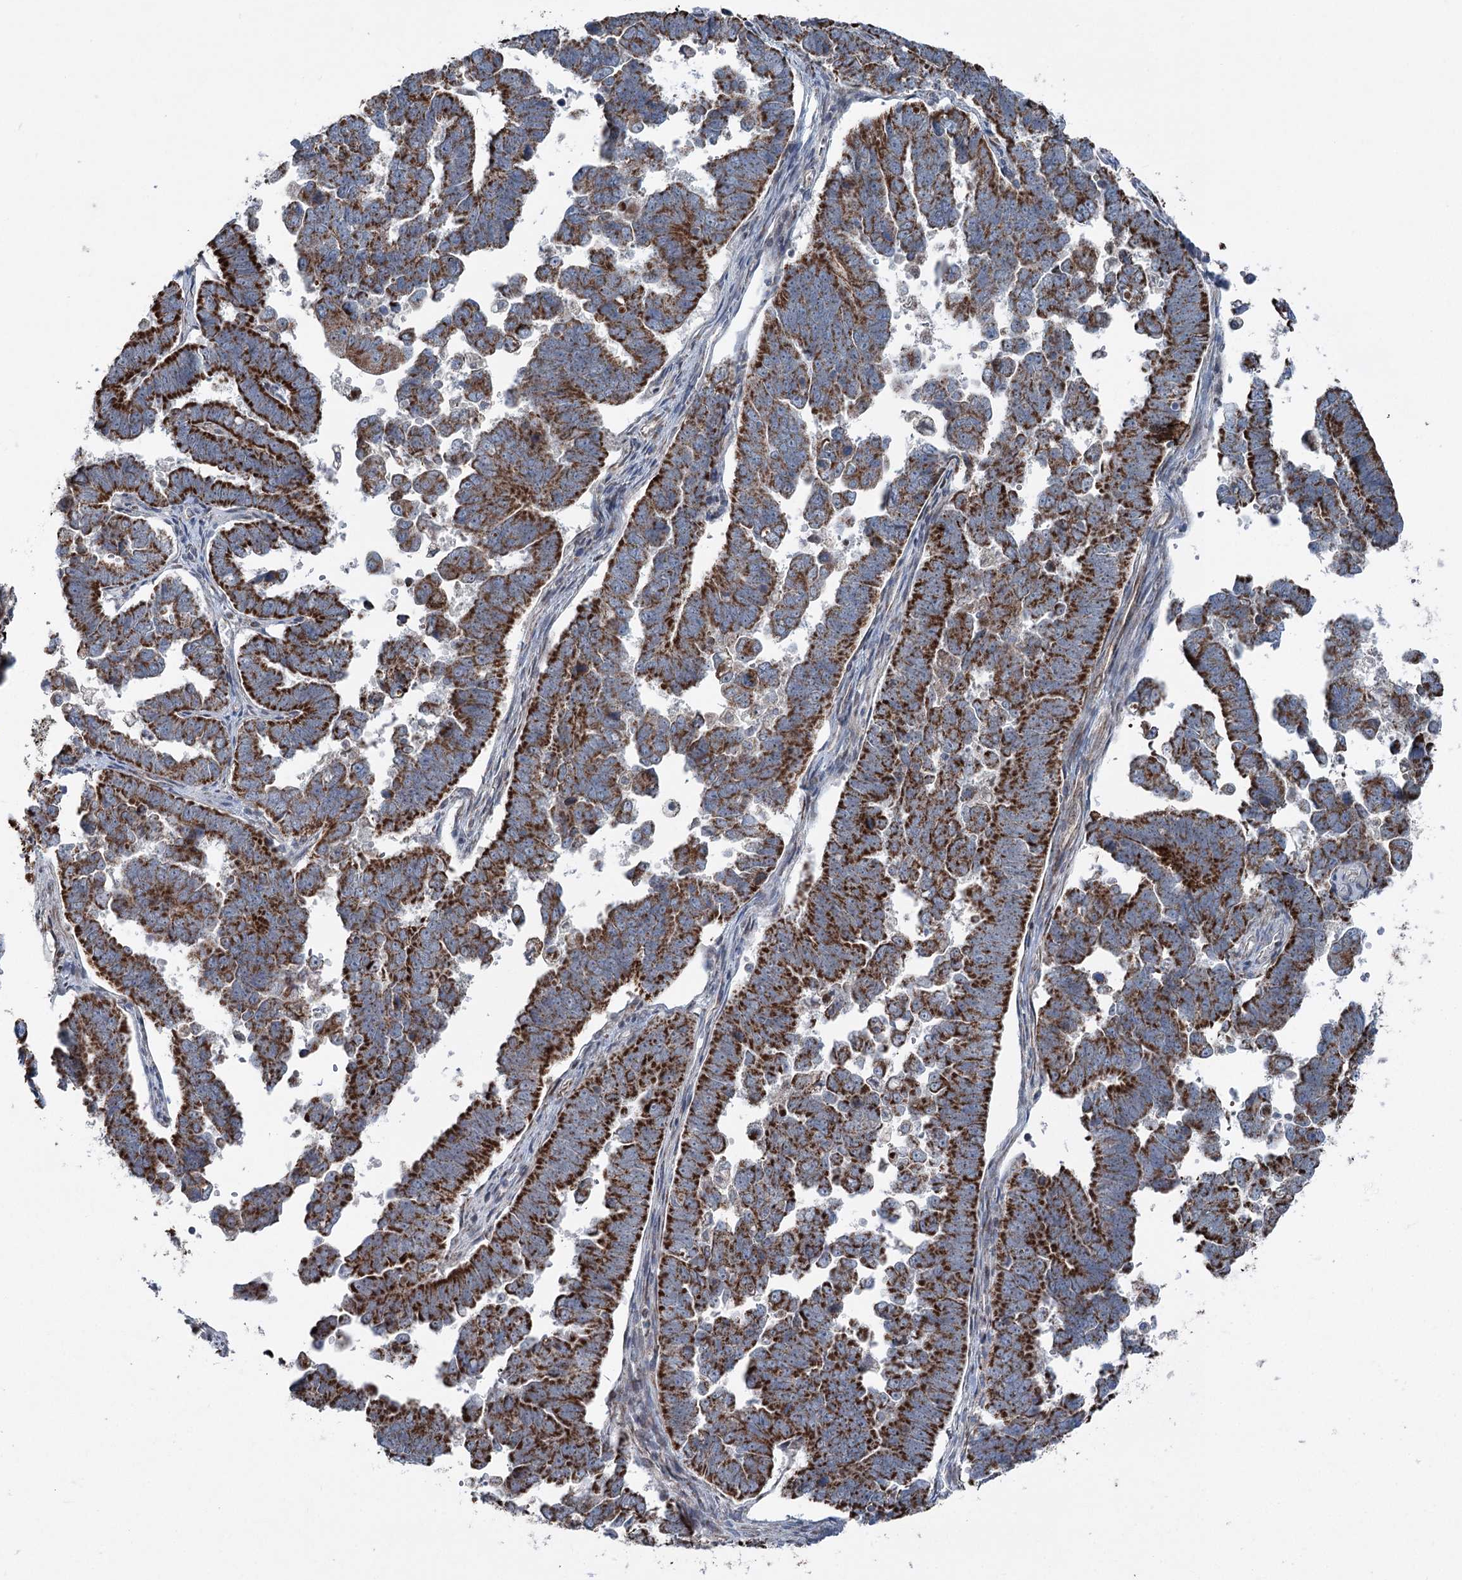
{"staining": {"intensity": "strong", "quantity": ">75%", "location": "cytoplasmic/membranous"}, "tissue": "endometrial cancer", "cell_type": "Tumor cells", "image_type": "cancer", "snomed": [{"axis": "morphology", "description": "Adenocarcinoma, NOS"}, {"axis": "topography", "description": "Endometrium"}], "caption": "A histopathology image of adenocarcinoma (endometrial) stained for a protein reveals strong cytoplasmic/membranous brown staining in tumor cells. The protein of interest is stained brown, and the nuclei are stained in blue (DAB (3,3'-diaminobenzidine) IHC with brightfield microscopy, high magnification).", "gene": "UCN3", "patient": {"sex": "female", "age": 75}}